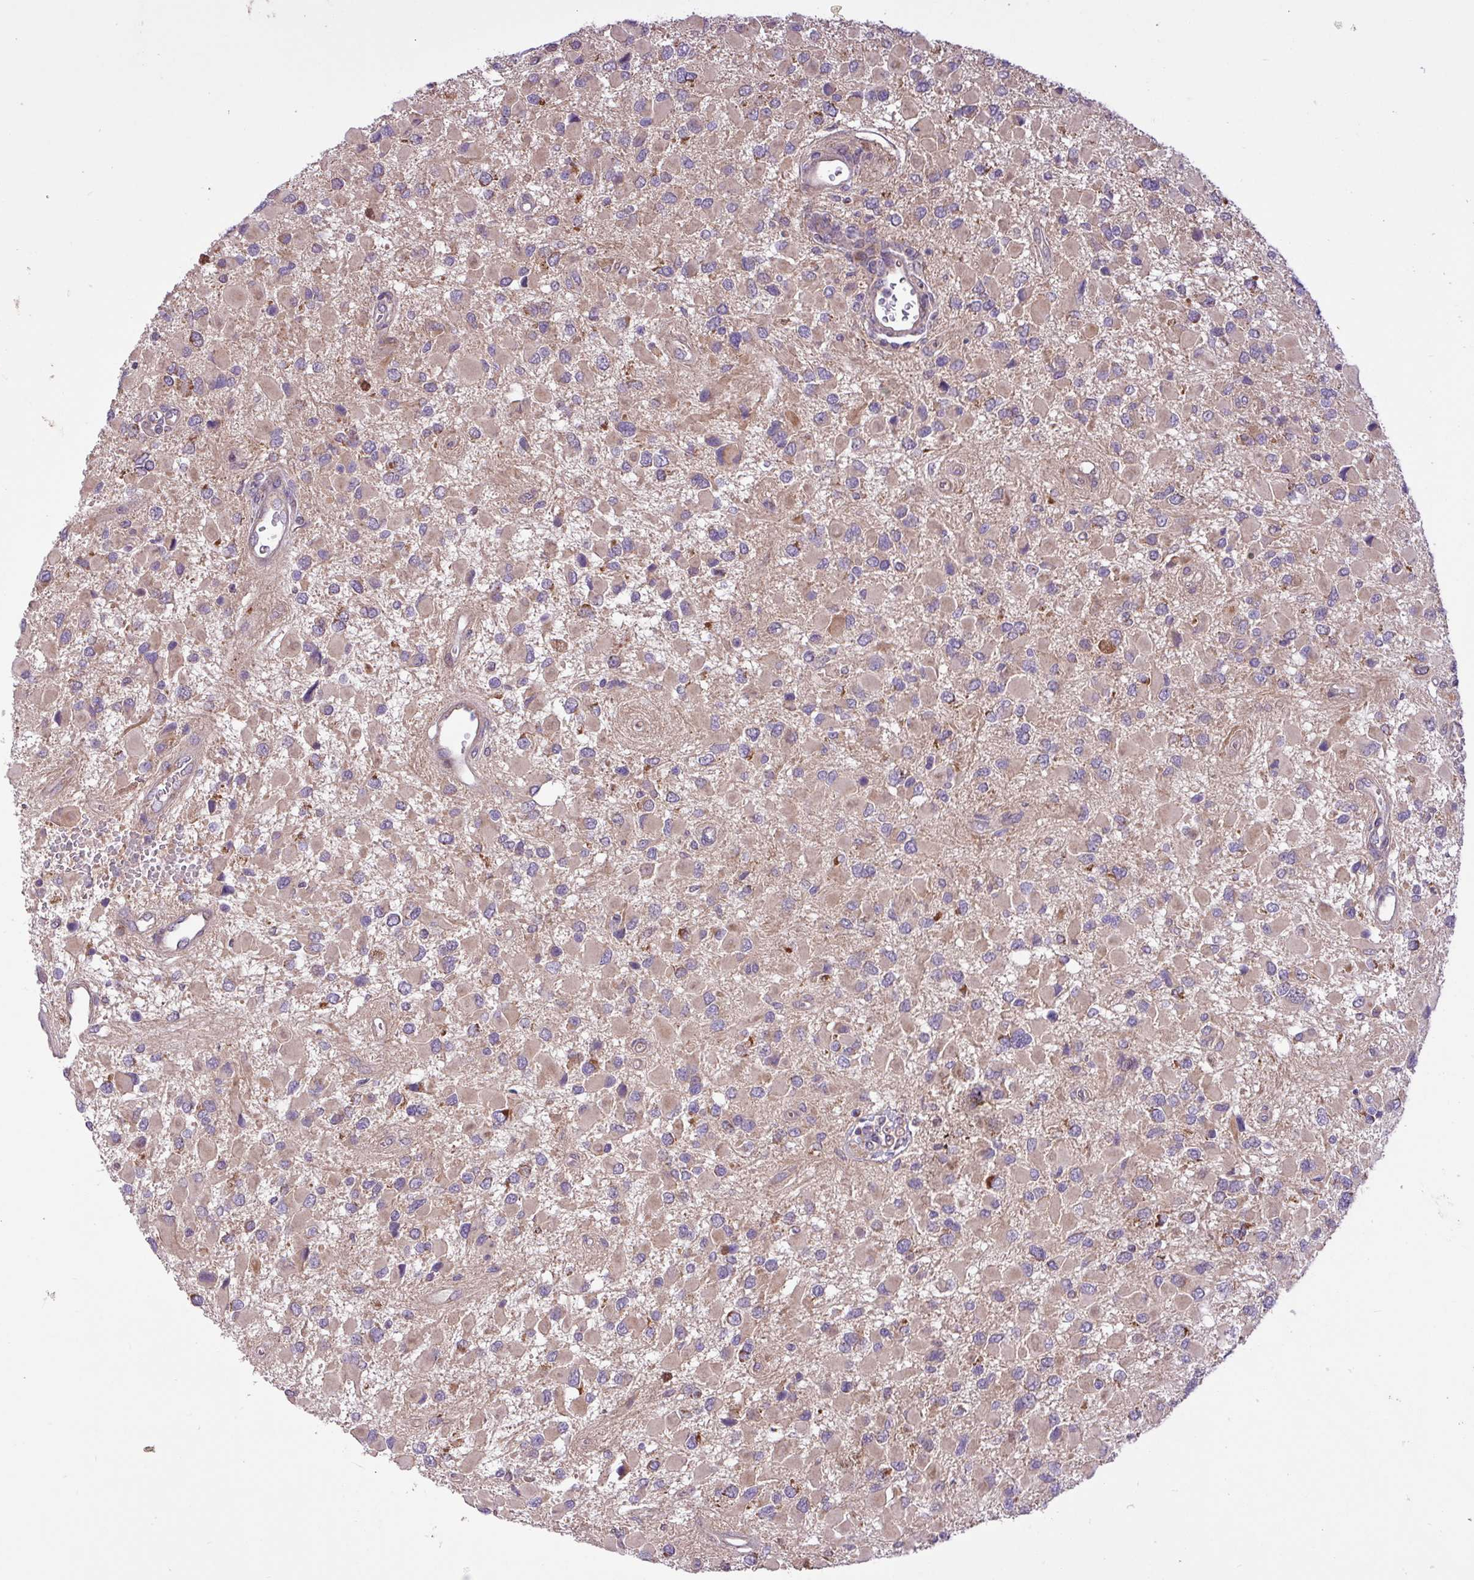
{"staining": {"intensity": "weak", "quantity": "25%-75%", "location": "cytoplasmic/membranous"}, "tissue": "glioma", "cell_type": "Tumor cells", "image_type": "cancer", "snomed": [{"axis": "morphology", "description": "Glioma, malignant, High grade"}, {"axis": "topography", "description": "Brain"}], "caption": "IHC (DAB) staining of glioma reveals weak cytoplasmic/membranous protein expression in about 25%-75% of tumor cells.", "gene": "TIMM10B", "patient": {"sex": "male", "age": 53}}